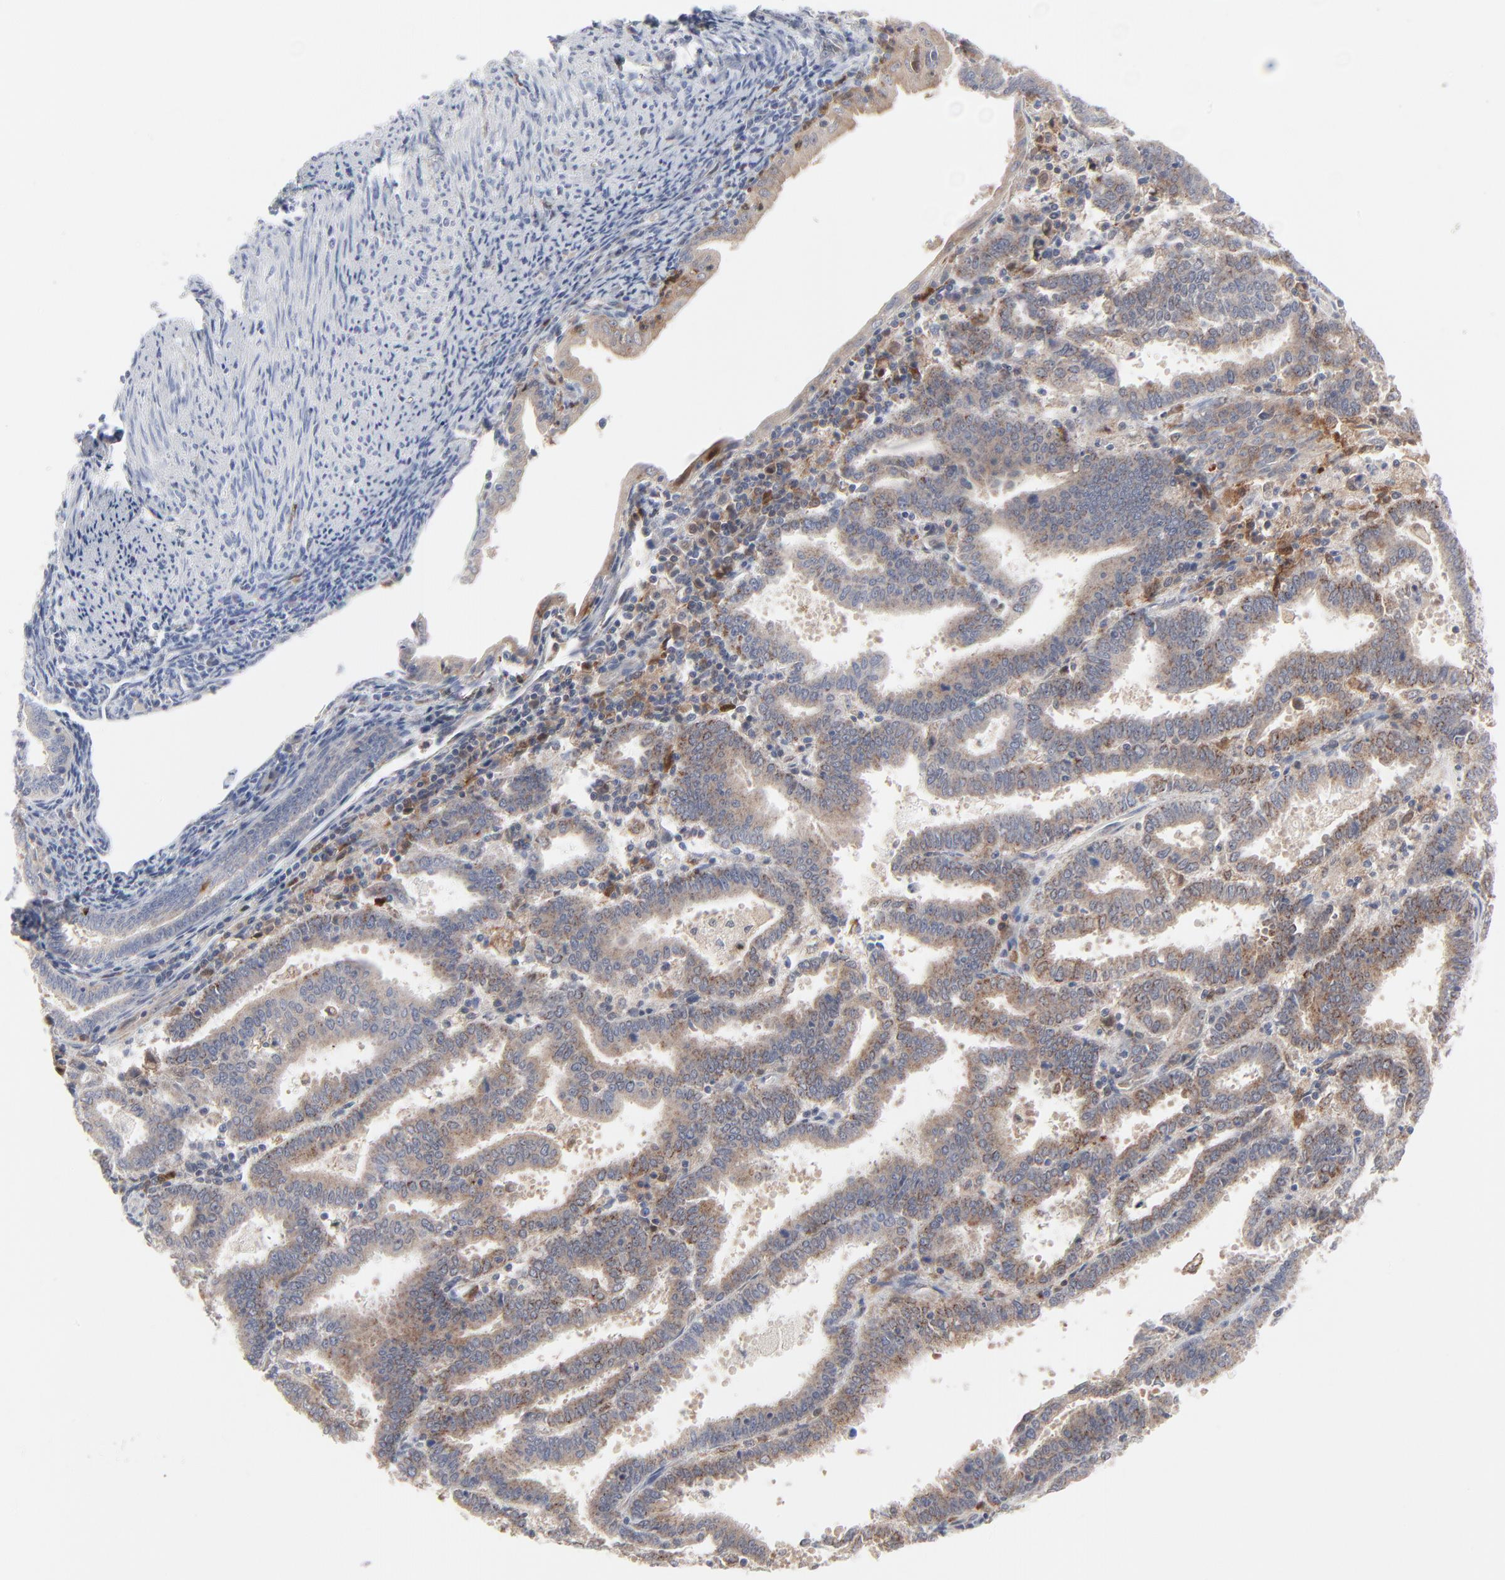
{"staining": {"intensity": "weak", "quantity": ">75%", "location": "cytoplasmic/membranous"}, "tissue": "endometrial cancer", "cell_type": "Tumor cells", "image_type": "cancer", "snomed": [{"axis": "morphology", "description": "Adenocarcinoma, NOS"}, {"axis": "topography", "description": "Uterus"}], "caption": "This image shows immunohistochemistry staining of human endometrial cancer, with low weak cytoplasmic/membranous staining in about >75% of tumor cells.", "gene": "BID", "patient": {"sex": "female", "age": 83}}